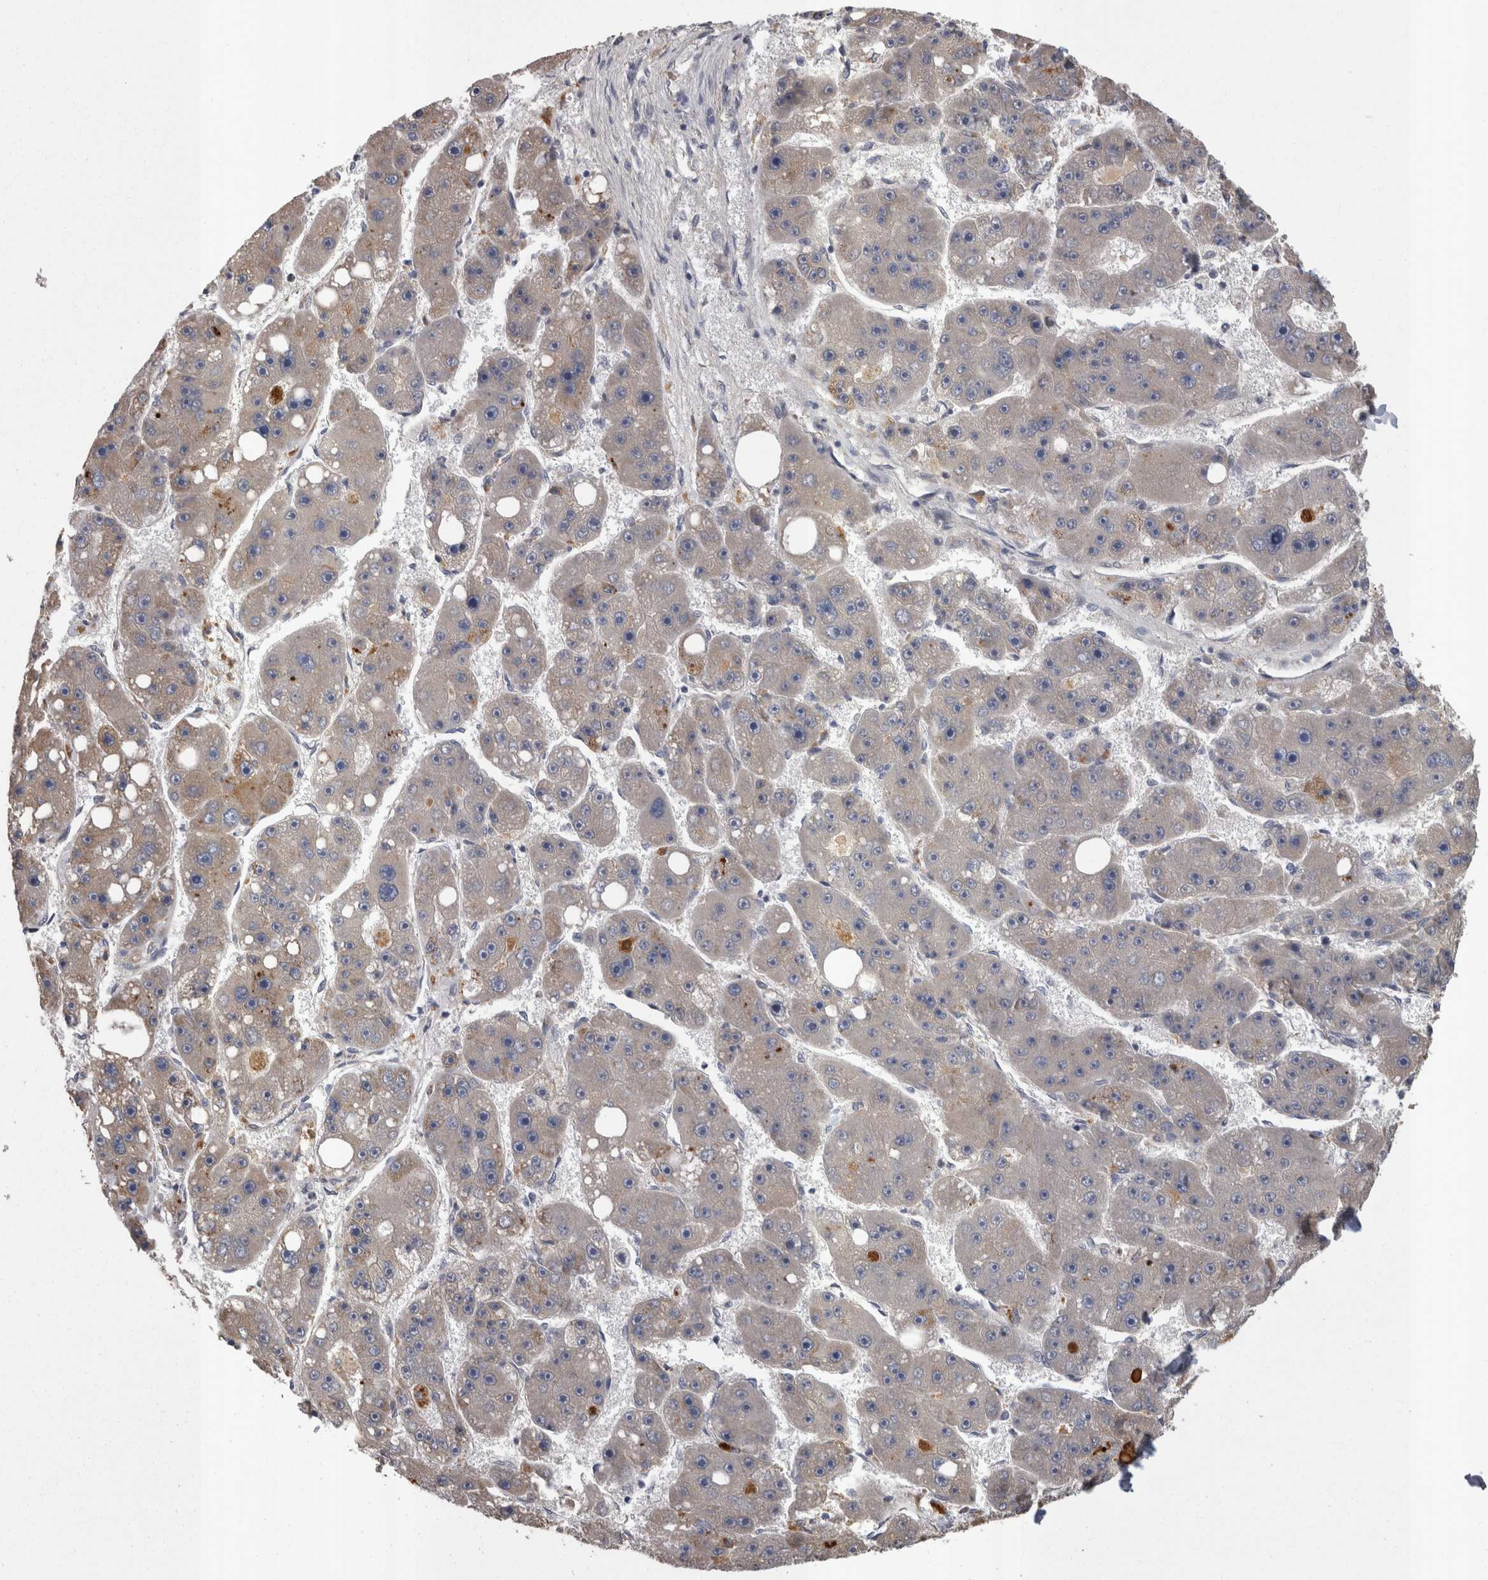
{"staining": {"intensity": "negative", "quantity": "none", "location": "none"}, "tissue": "liver cancer", "cell_type": "Tumor cells", "image_type": "cancer", "snomed": [{"axis": "morphology", "description": "Carcinoma, Hepatocellular, NOS"}, {"axis": "topography", "description": "Liver"}], "caption": "Immunohistochemistry histopathology image of human liver cancer (hepatocellular carcinoma) stained for a protein (brown), which exhibits no expression in tumor cells.", "gene": "STC1", "patient": {"sex": "female", "age": 61}}